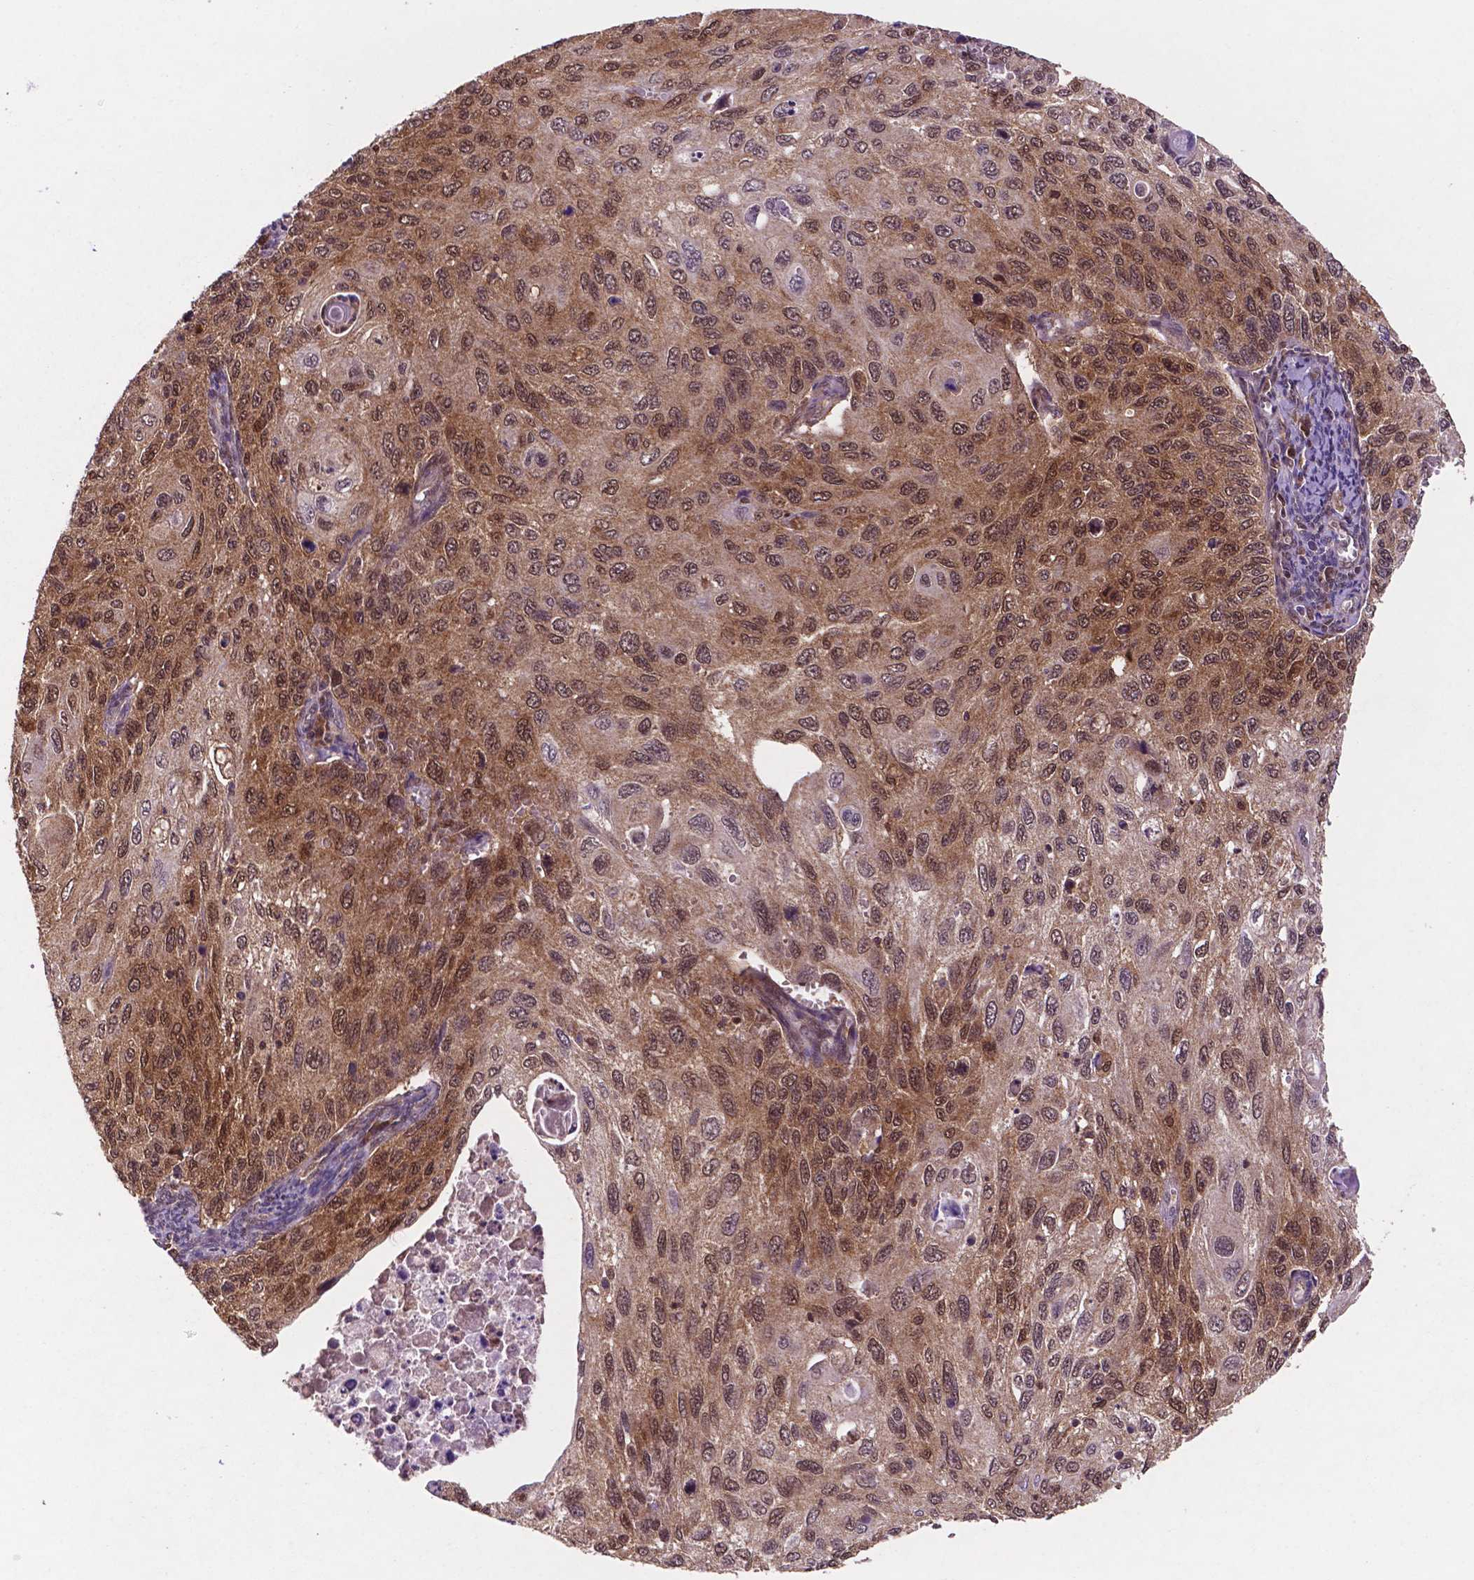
{"staining": {"intensity": "moderate", "quantity": ">75%", "location": "cytoplasmic/membranous,nuclear"}, "tissue": "cervical cancer", "cell_type": "Tumor cells", "image_type": "cancer", "snomed": [{"axis": "morphology", "description": "Squamous cell carcinoma, NOS"}, {"axis": "topography", "description": "Cervix"}], "caption": "The immunohistochemical stain shows moderate cytoplasmic/membranous and nuclear positivity in tumor cells of cervical cancer (squamous cell carcinoma) tissue.", "gene": "UBE2L6", "patient": {"sex": "female", "age": 70}}